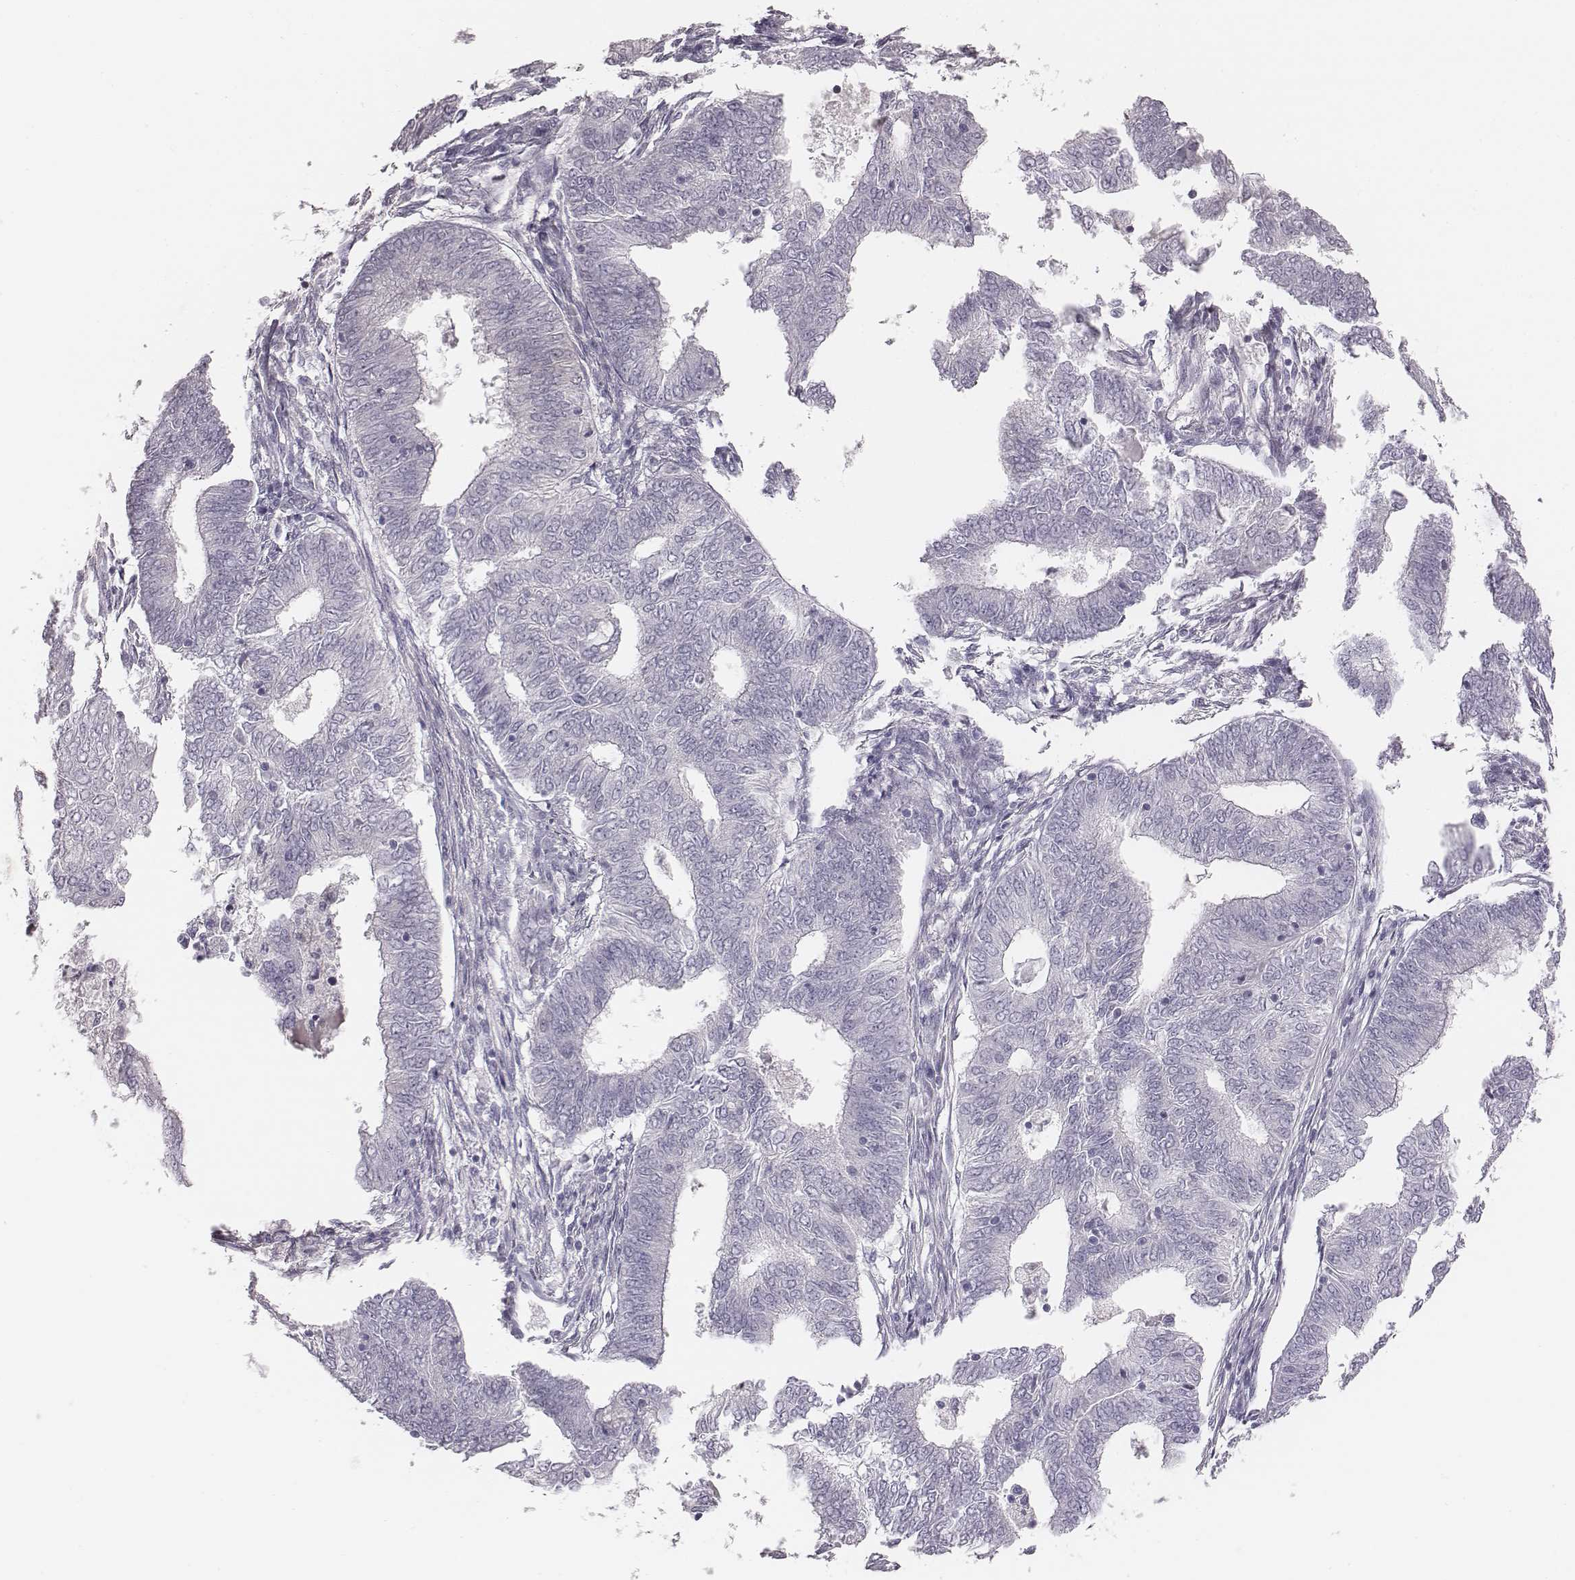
{"staining": {"intensity": "negative", "quantity": "none", "location": "none"}, "tissue": "endometrial cancer", "cell_type": "Tumor cells", "image_type": "cancer", "snomed": [{"axis": "morphology", "description": "Adenocarcinoma, NOS"}, {"axis": "topography", "description": "Endometrium"}], "caption": "Micrograph shows no significant protein staining in tumor cells of endometrial cancer (adenocarcinoma). (Brightfield microscopy of DAB (3,3'-diaminobenzidine) immunohistochemistry (IHC) at high magnification).", "gene": "CACNG4", "patient": {"sex": "female", "age": 62}}